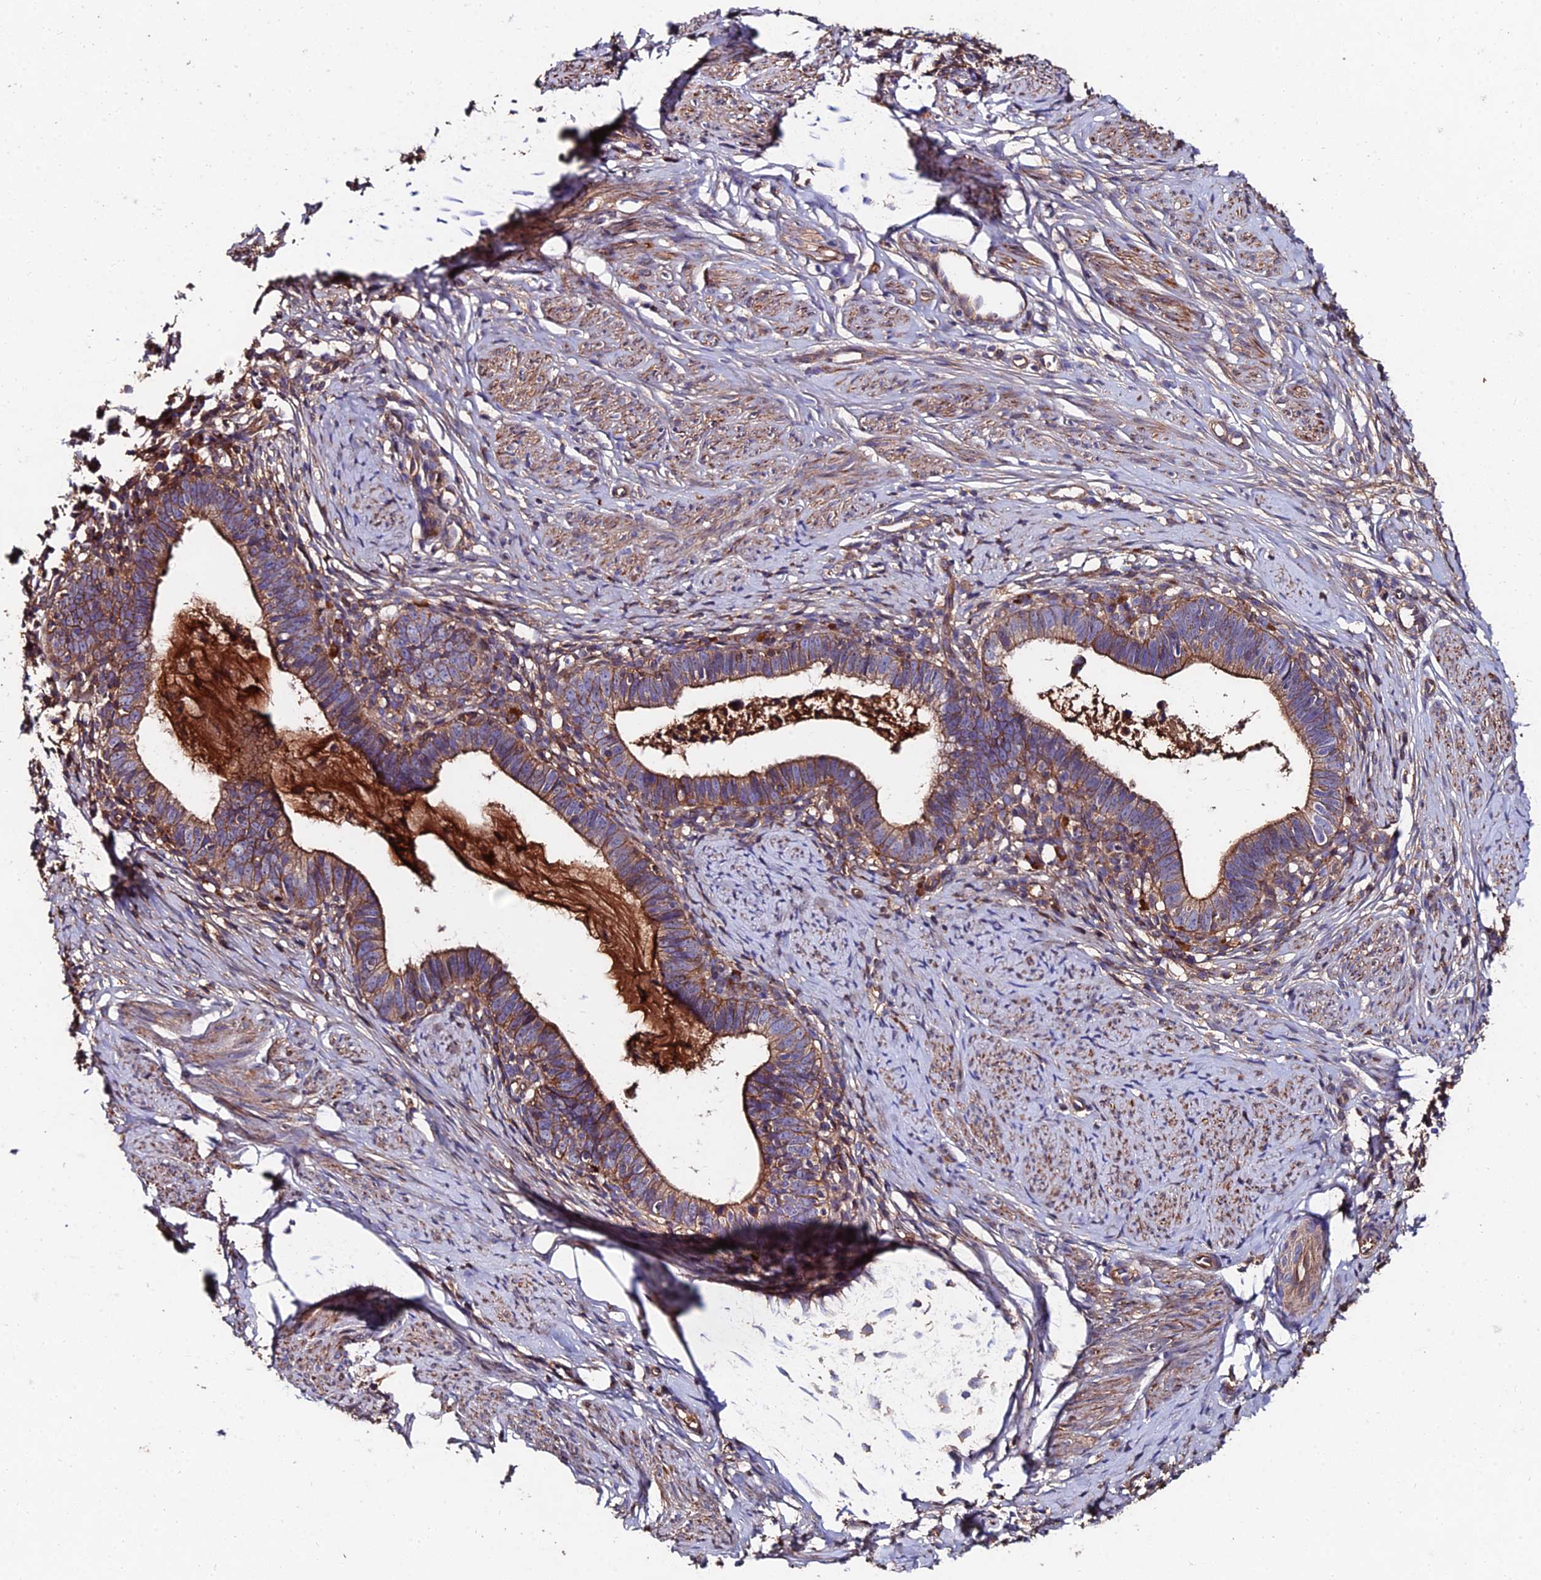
{"staining": {"intensity": "moderate", "quantity": ">75%", "location": "cytoplasmic/membranous"}, "tissue": "cervical cancer", "cell_type": "Tumor cells", "image_type": "cancer", "snomed": [{"axis": "morphology", "description": "Adenocarcinoma, NOS"}, {"axis": "topography", "description": "Cervix"}], "caption": "Approximately >75% of tumor cells in adenocarcinoma (cervical) exhibit moderate cytoplasmic/membranous protein positivity as visualized by brown immunohistochemical staining.", "gene": "EXT1", "patient": {"sex": "female", "age": 36}}